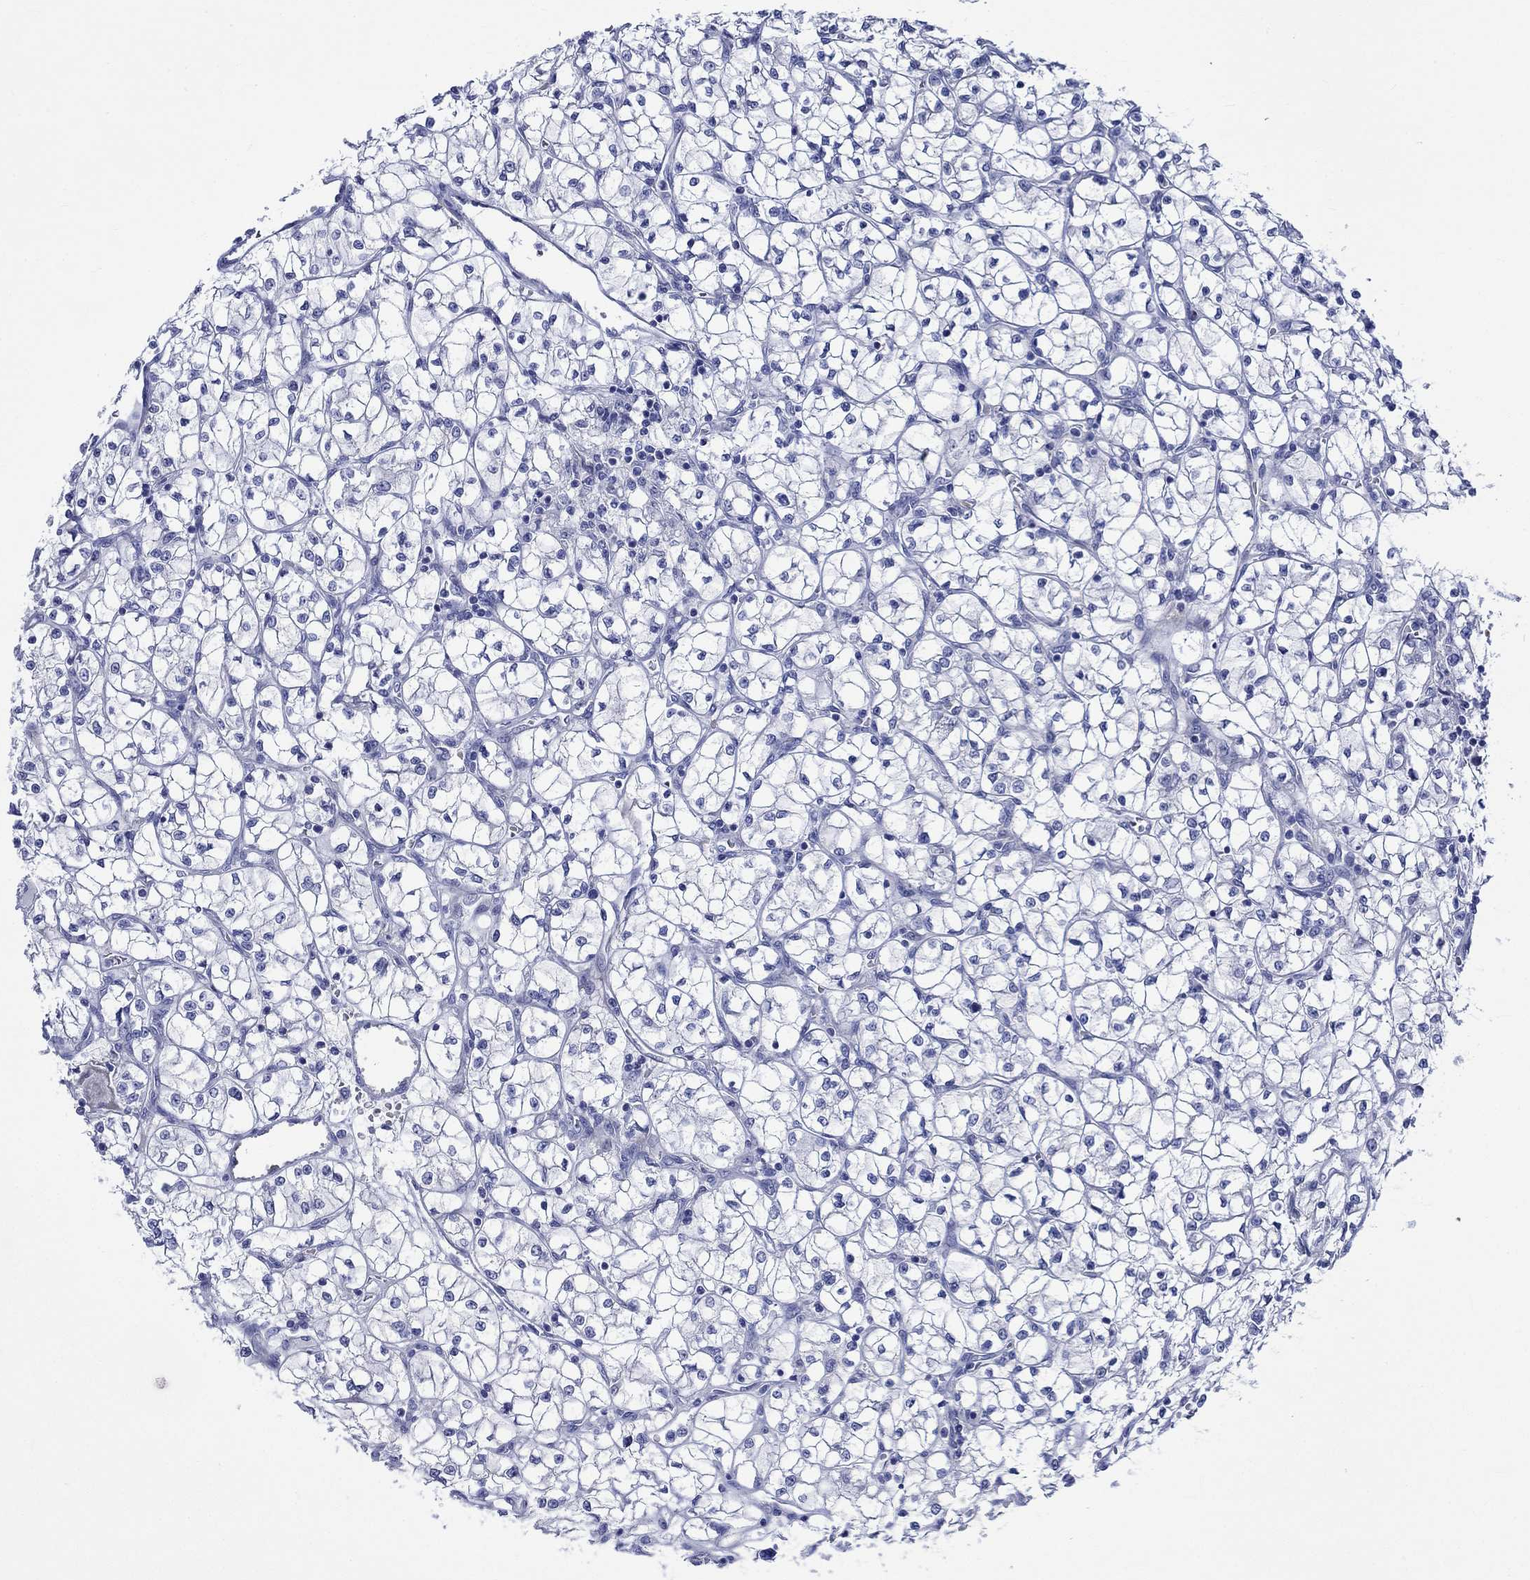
{"staining": {"intensity": "negative", "quantity": "none", "location": "none"}, "tissue": "renal cancer", "cell_type": "Tumor cells", "image_type": "cancer", "snomed": [{"axis": "morphology", "description": "Adenocarcinoma, NOS"}, {"axis": "topography", "description": "Kidney"}], "caption": "Micrograph shows no significant protein expression in tumor cells of renal cancer. (Stains: DAB (3,3'-diaminobenzidine) immunohistochemistry (IHC) with hematoxylin counter stain, Microscopy: brightfield microscopy at high magnification).", "gene": "NRIP3", "patient": {"sex": "female", "age": 64}}